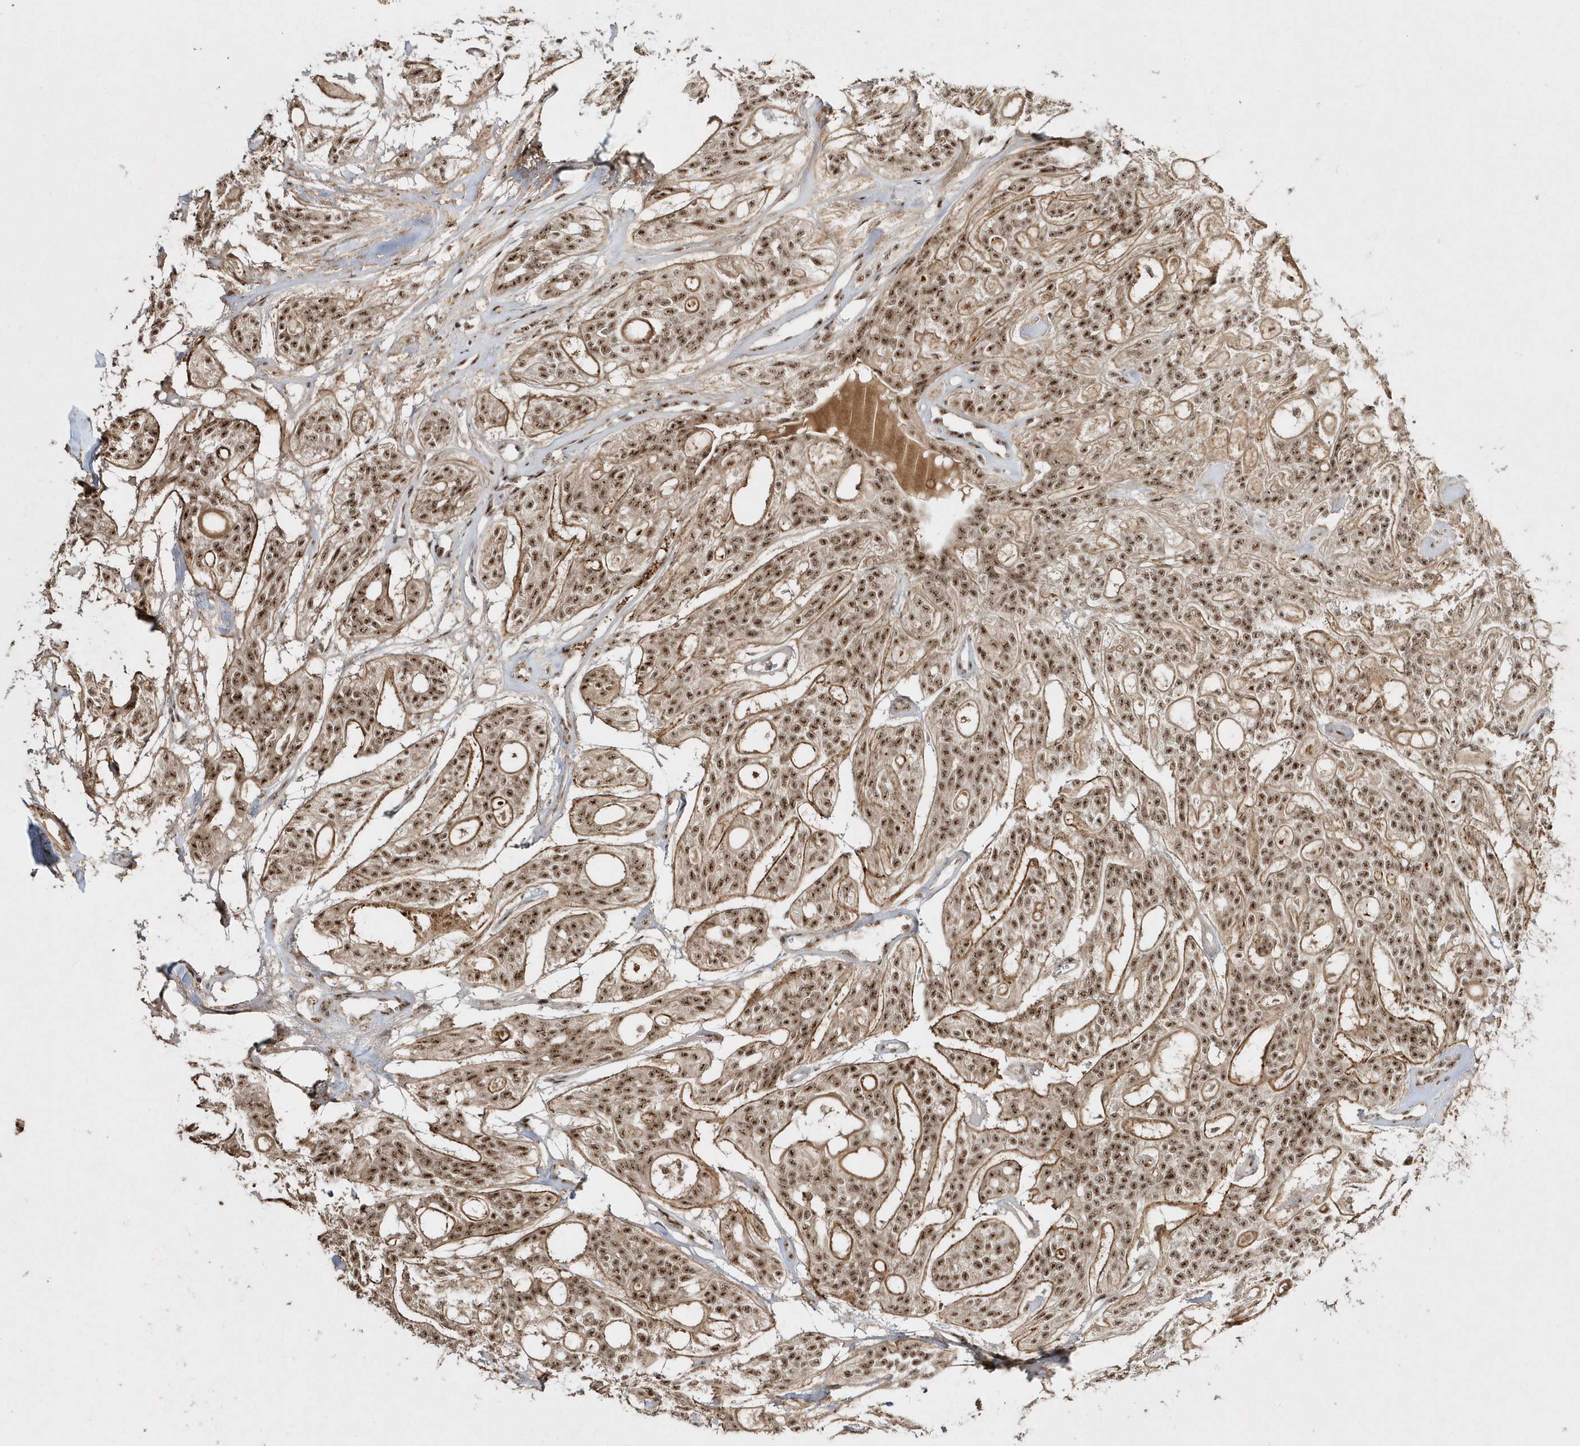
{"staining": {"intensity": "strong", "quantity": ">75%", "location": "nuclear"}, "tissue": "head and neck cancer", "cell_type": "Tumor cells", "image_type": "cancer", "snomed": [{"axis": "morphology", "description": "Adenocarcinoma, NOS"}, {"axis": "topography", "description": "Head-Neck"}], "caption": "Immunohistochemical staining of human head and neck cancer (adenocarcinoma) exhibits high levels of strong nuclear staining in about >75% of tumor cells.", "gene": "POLR3B", "patient": {"sex": "male", "age": 66}}